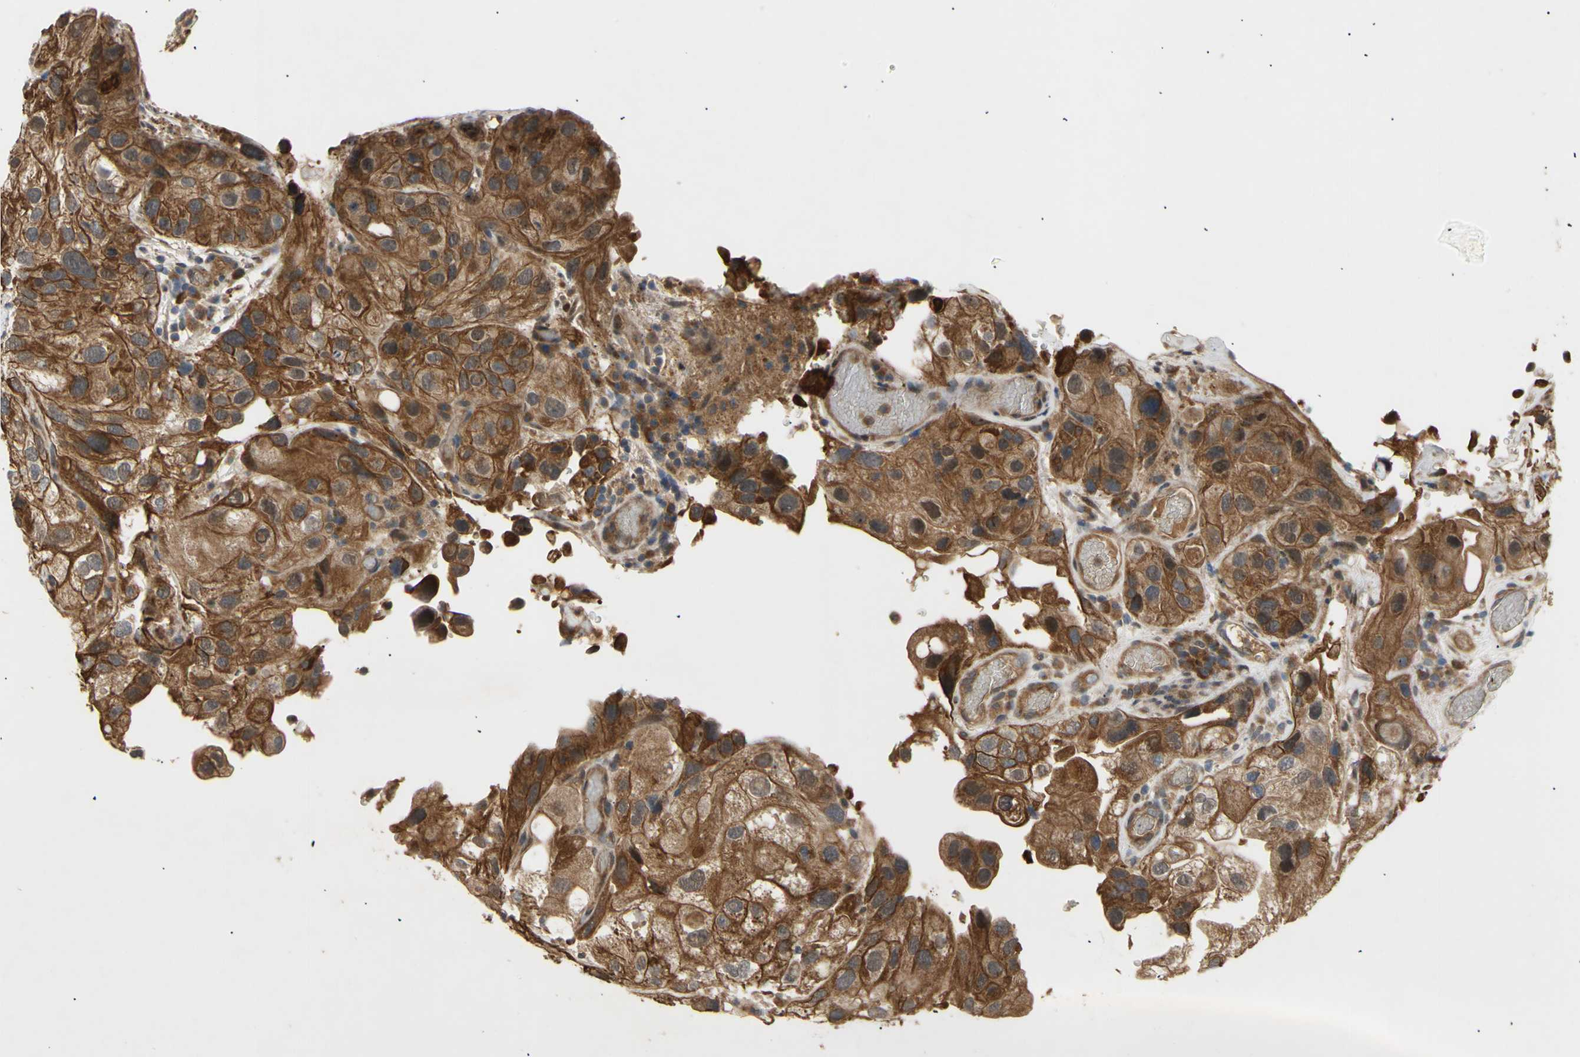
{"staining": {"intensity": "moderate", "quantity": ">75%", "location": "cytoplasmic/membranous"}, "tissue": "urothelial cancer", "cell_type": "Tumor cells", "image_type": "cancer", "snomed": [{"axis": "morphology", "description": "Urothelial carcinoma, High grade"}, {"axis": "topography", "description": "Urinary bladder"}], "caption": "A photomicrograph of urothelial cancer stained for a protein displays moderate cytoplasmic/membranous brown staining in tumor cells. The protein of interest is shown in brown color, while the nuclei are stained blue.", "gene": "PKN1", "patient": {"sex": "female", "age": 64}}